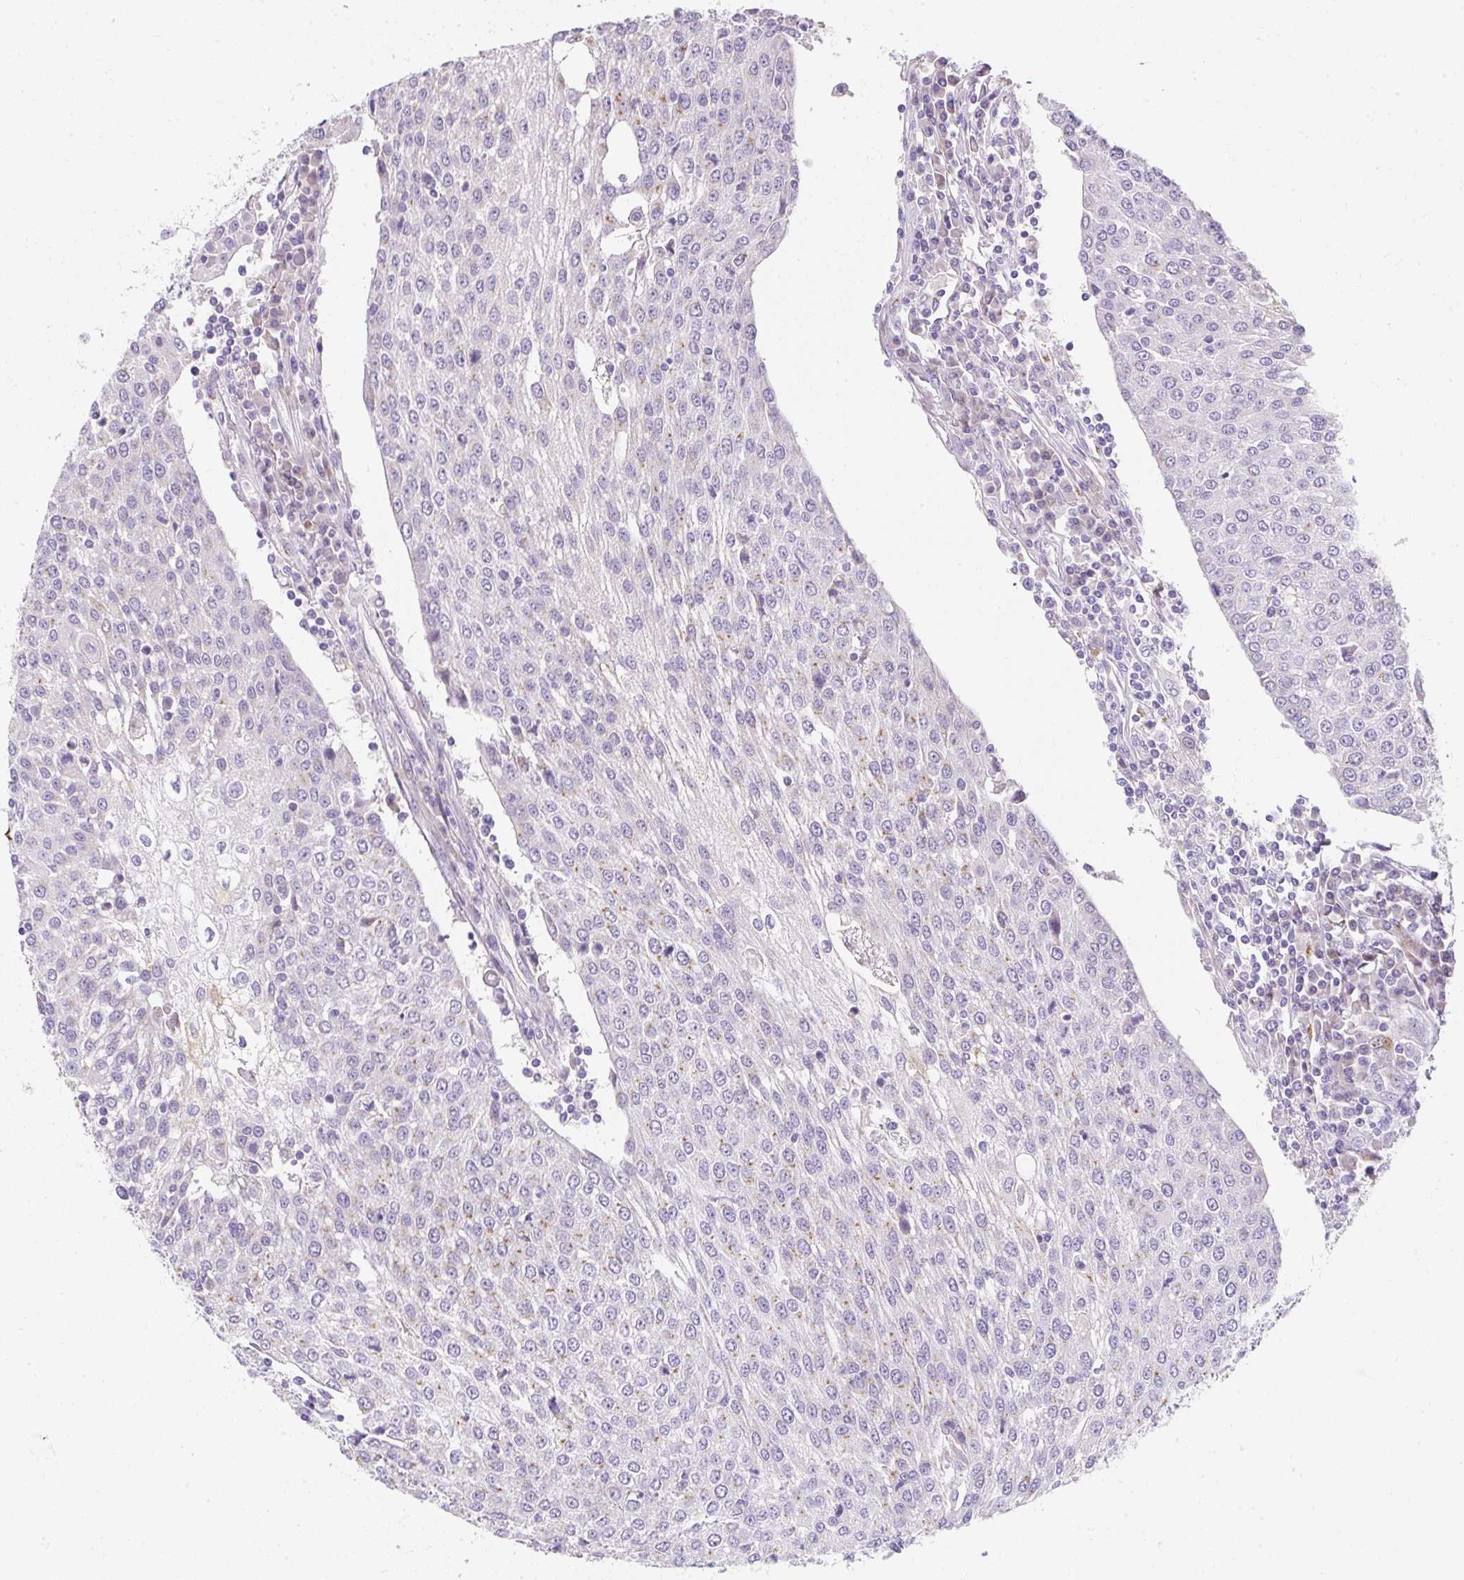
{"staining": {"intensity": "weak", "quantity": "25%-75%", "location": "cytoplasmic/membranous"}, "tissue": "urothelial cancer", "cell_type": "Tumor cells", "image_type": "cancer", "snomed": [{"axis": "morphology", "description": "Urothelial carcinoma, High grade"}, {"axis": "topography", "description": "Urinary bladder"}], "caption": "Human urothelial cancer stained for a protein (brown) reveals weak cytoplasmic/membranous positive positivity in about 25%-75% of tumor cells.", "gene": "DTX4", "patient": {"sex": "female", "age": 85}}